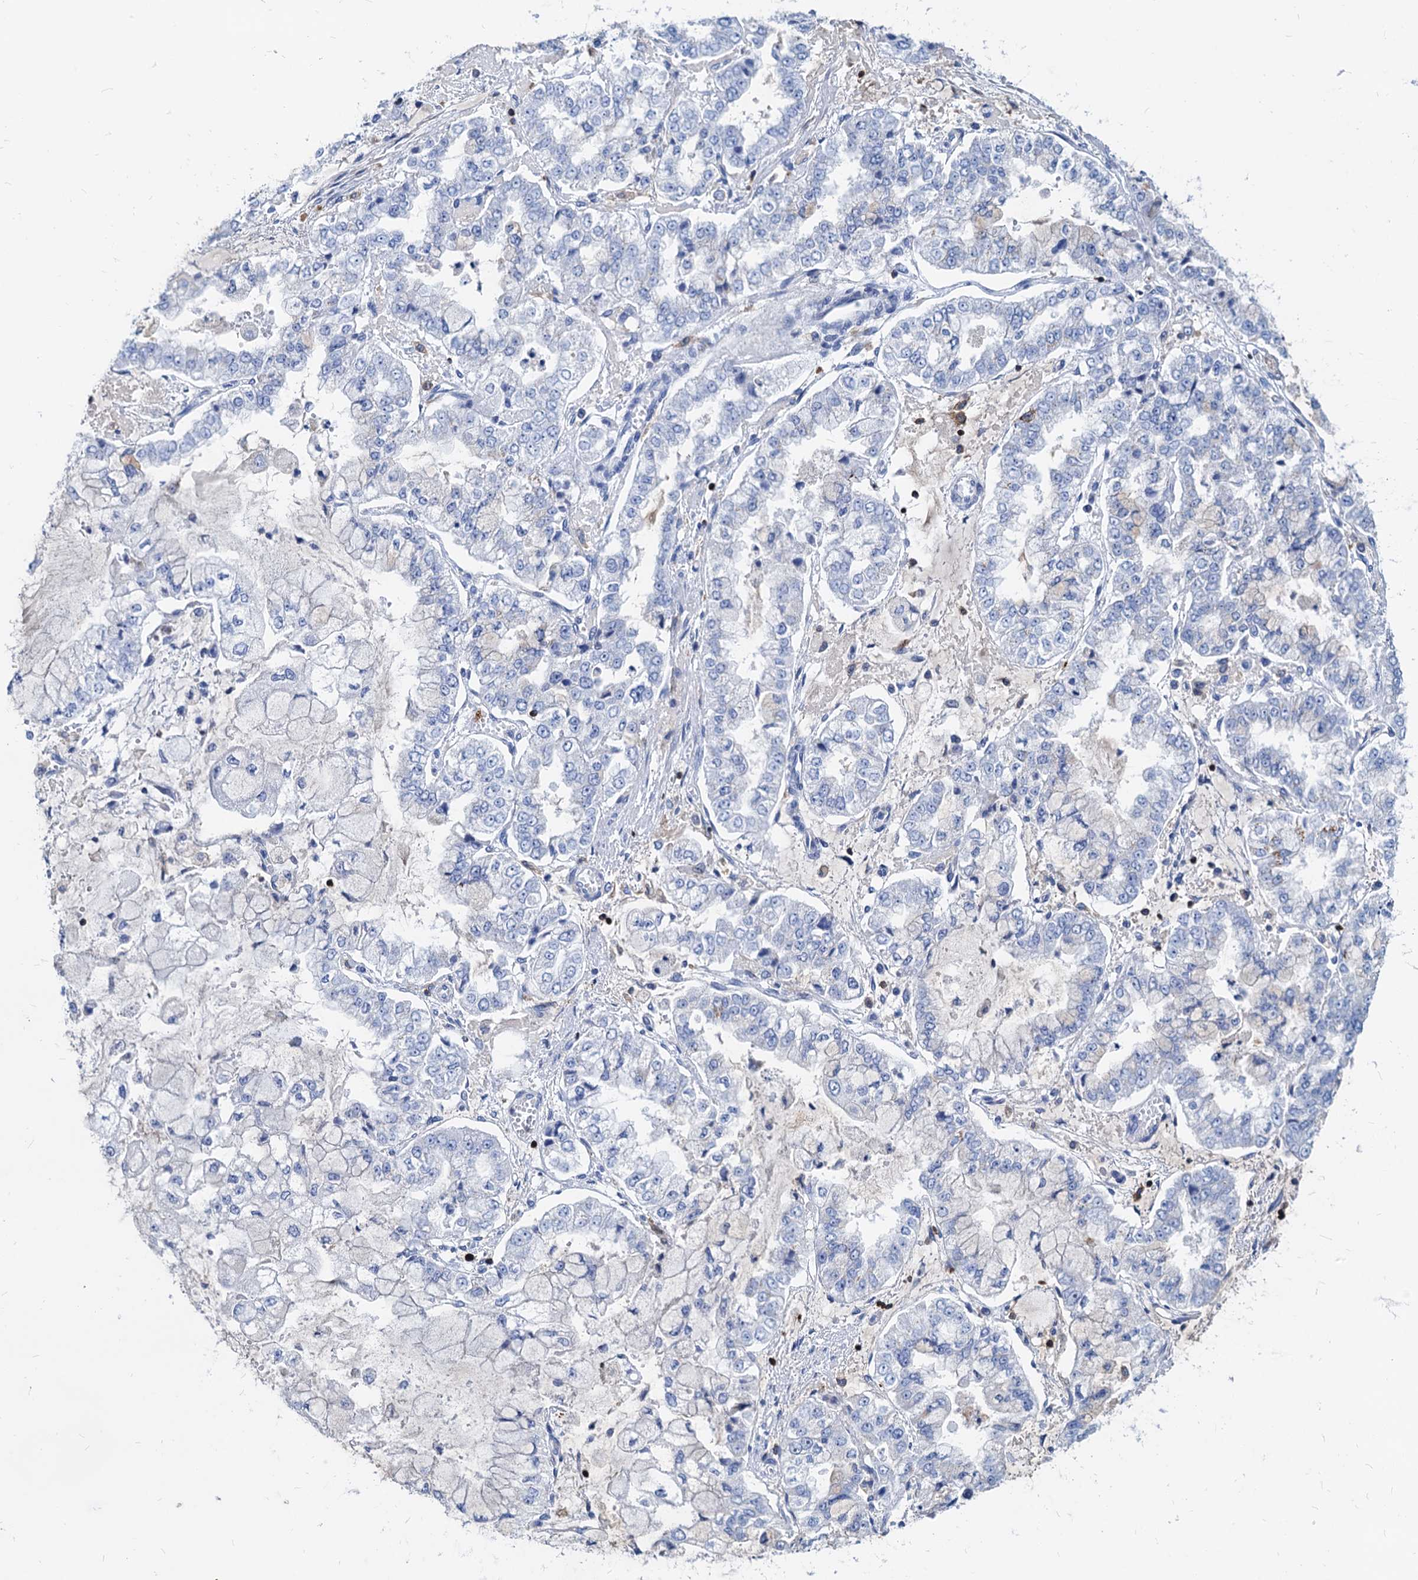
{"staining": {"intensity": "negative", "quantity": "none", "location": "none"}, "tissue": "stomach cancer", "cell_type": "Tumor cells", "image_type": "cancer", "snomed": [{"axis": "morphology", "description": "Adenocarcinoma, NOS"}, {"axis": "topography", "description": "Stomach"}], "caption": "Histopathology image shows no protein expression in tumor cells of stomach adenocarcinoma tissue.", "gene": "LCP2", "patient": {"sex": "male", "age": 76}}